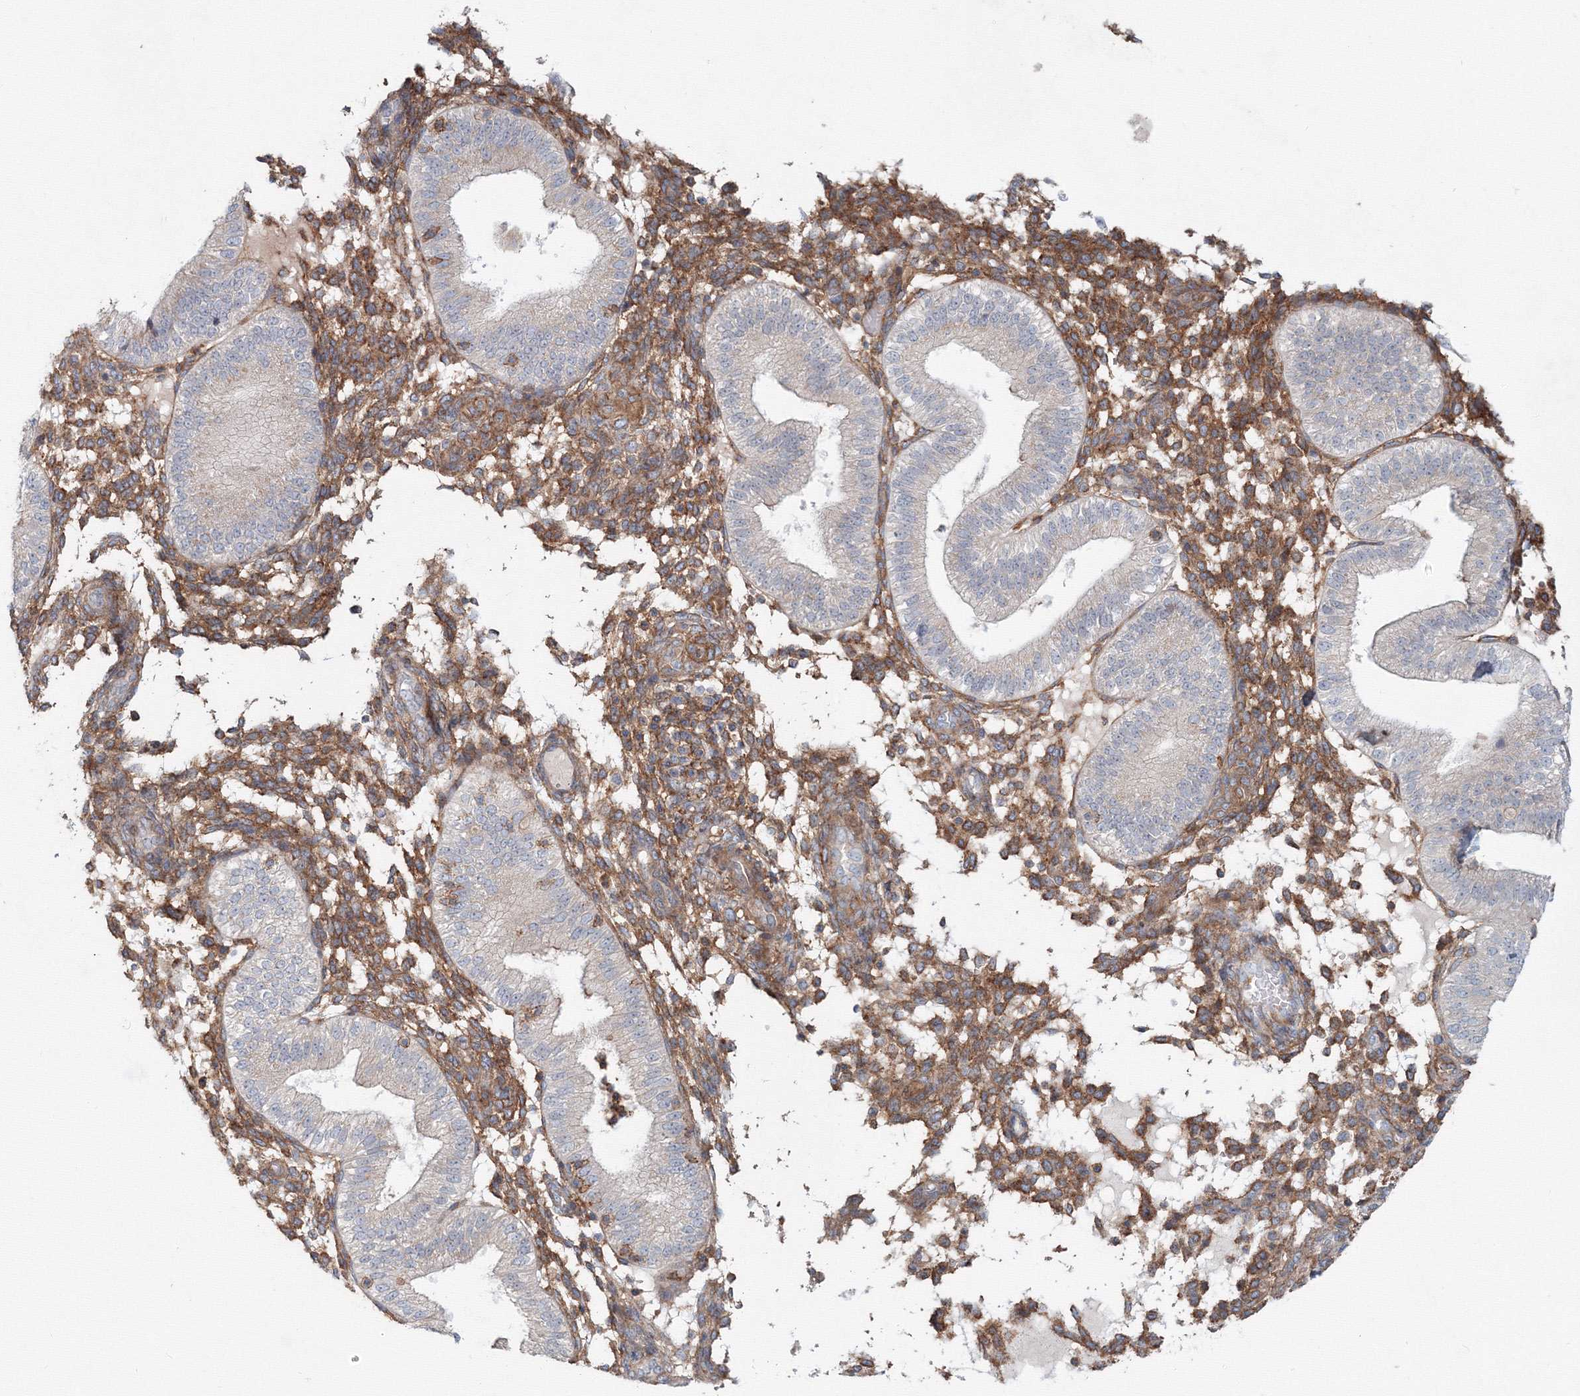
{"staining": {"intensity": "moderate", "quantity": "25%-75%", "location": "cytoplasmic/membranous"}, "tissue": "endometrium", "cell_type": "Cells in endometrial stroma", "image_type": "normal", "snomed": [{"axis": "morphology", "description": "Normal tissue, NOS"}, {"axis": "topography", "description": "Endometrium"}], "caption": "A brown stain labels moderate cytoplasmic/membranous expression of a protein in cells in endometrial stroma of normal human endometrium. The staining was performed using DAB (3,3'-diaminobenzidine) to visualize the protein expression in brown, while the nuclei were stained in blue with hematoxylin (Magnification: 20x).", "gene": "SH3PXD2A", "patient": {"sex": "female", "age": 39}}